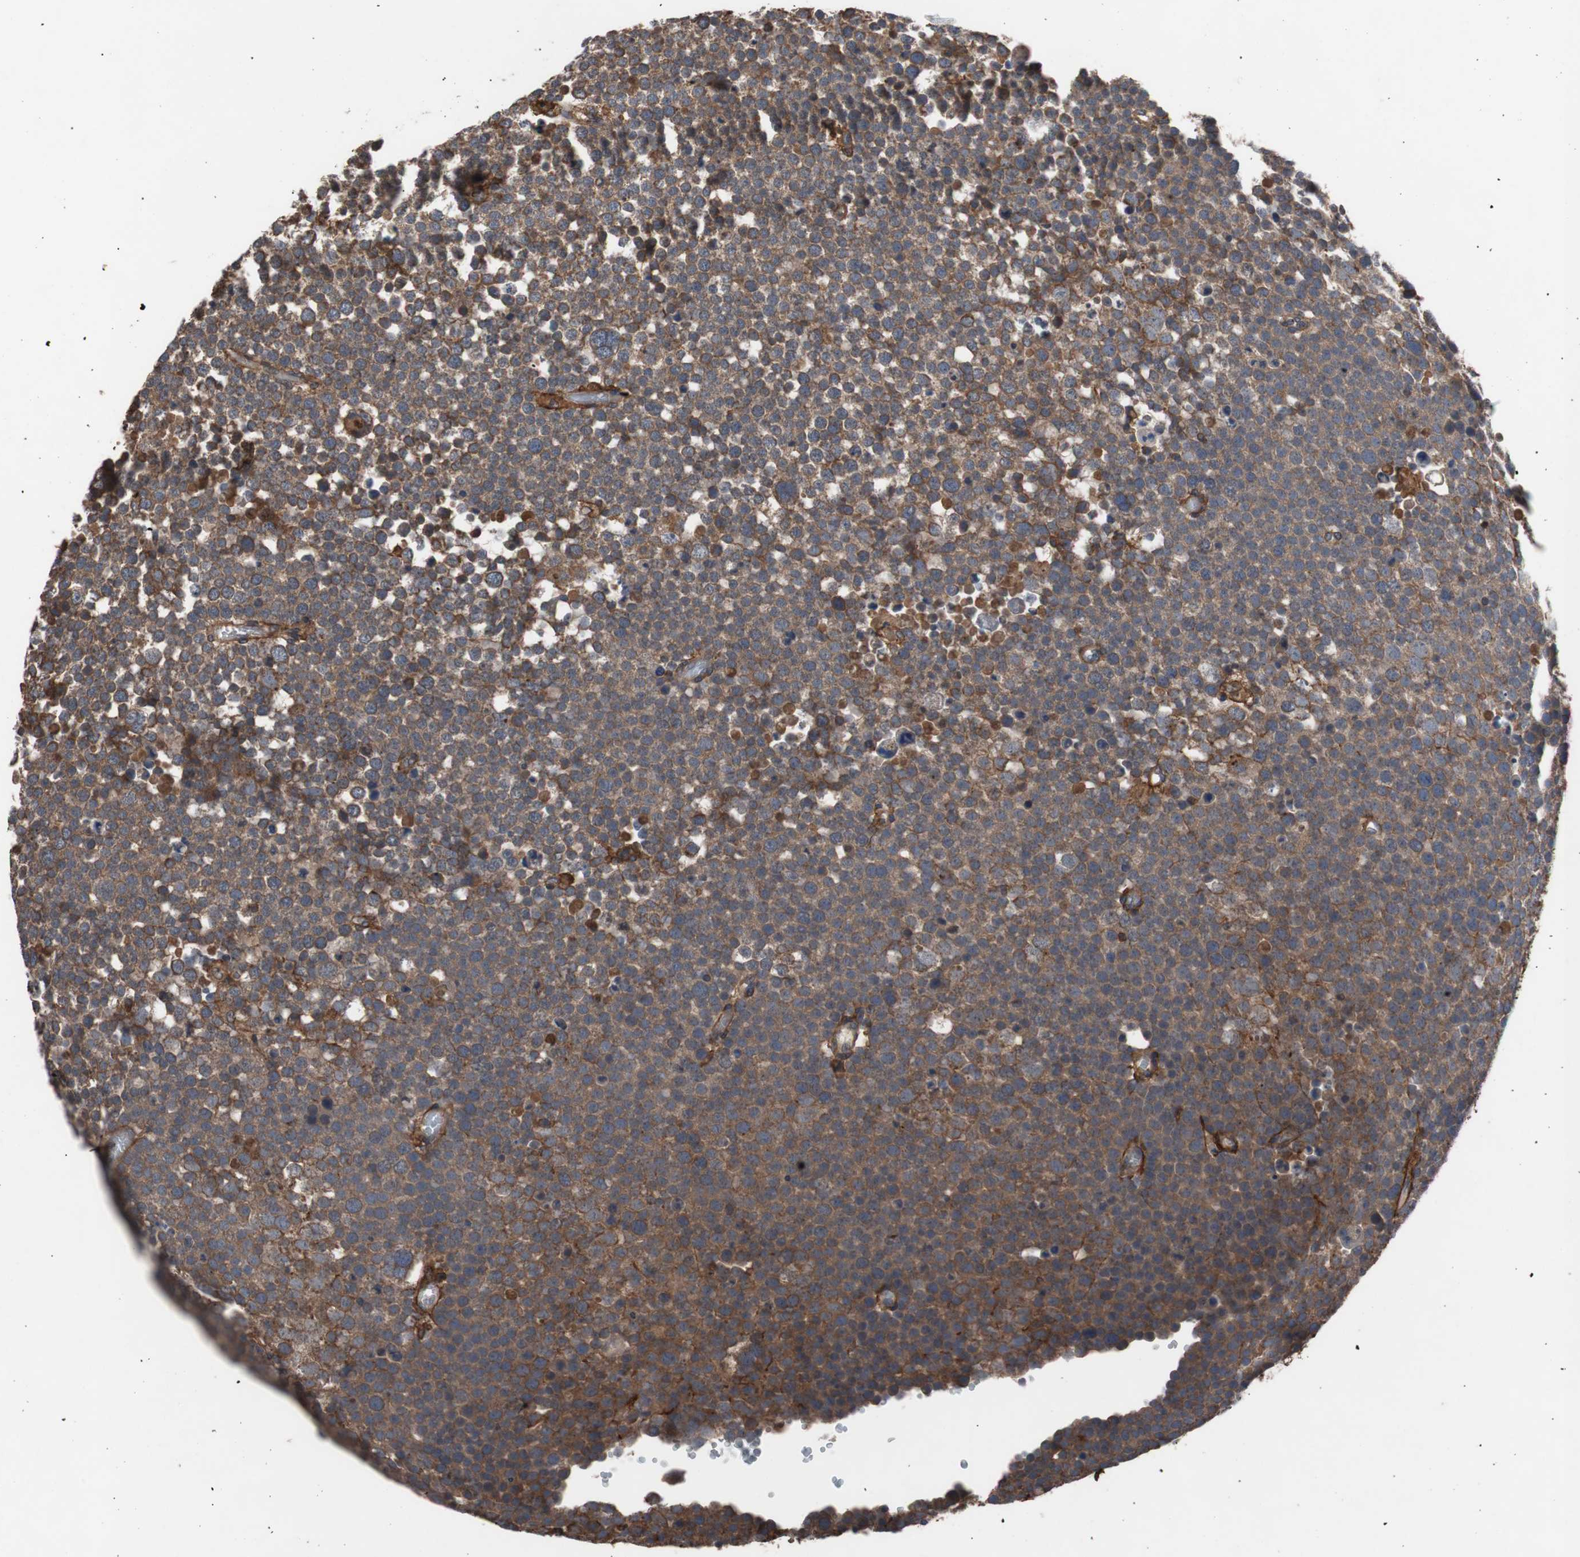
{"staining": {"intensity": "moderate", "quantity": "<25%", "location": "cytoplasmic/membranous"}, "tissue": "testis cancer", "cell_type": "Tumor cells", "image_type": "cancer", "snomed": [{"axis": "morphology", "description": "Seminoma, NOS"}, {"axis": "topography", "description": "Testis"}], "caption": "Approximately <25% of tumor cells in human testis seminoma reveal moderate cytoplasmic/membranous protein staining as visualized by brown immunohistochemical staining.", "gene": "COL6A2", "patient": {"sex": "male", "age": 71}}